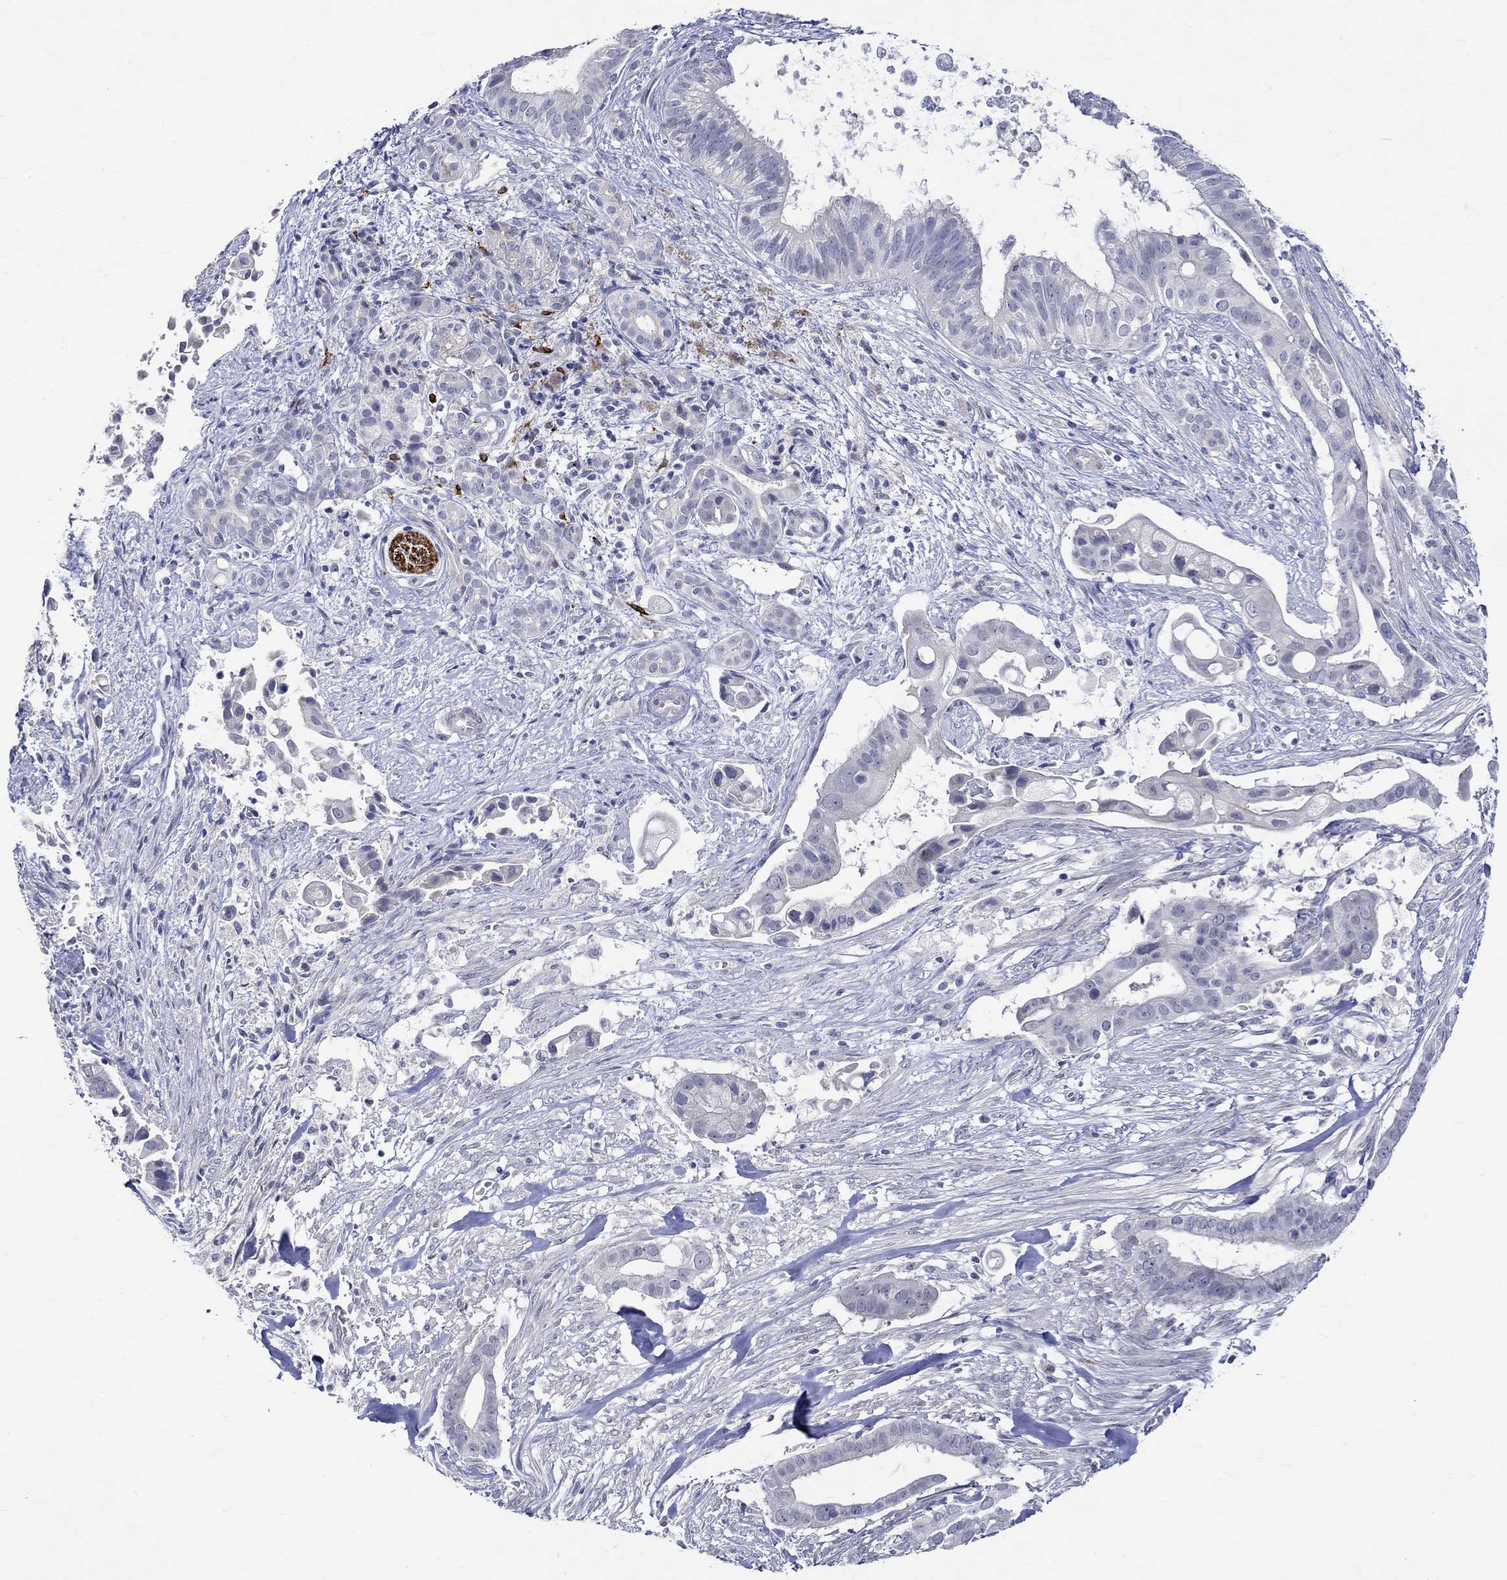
{"staining": {"intensity": "negative", "quantity": "none", "location": "none"}, "tissue": "pancreatic cancer", "cell_type": "Tumor cells", "image_type": "cancer", "snomed": [{"axis": "morphology", "description": "Adenocarcinoma, NOS"}, {"axis": "topography", "description": "Pancreas"}], "caption": "The micrograph displays no staining of tumor cells in pancreatic cancer.", "gene": "CRYAB", "patient": {"sex": "male", "age": 61}}